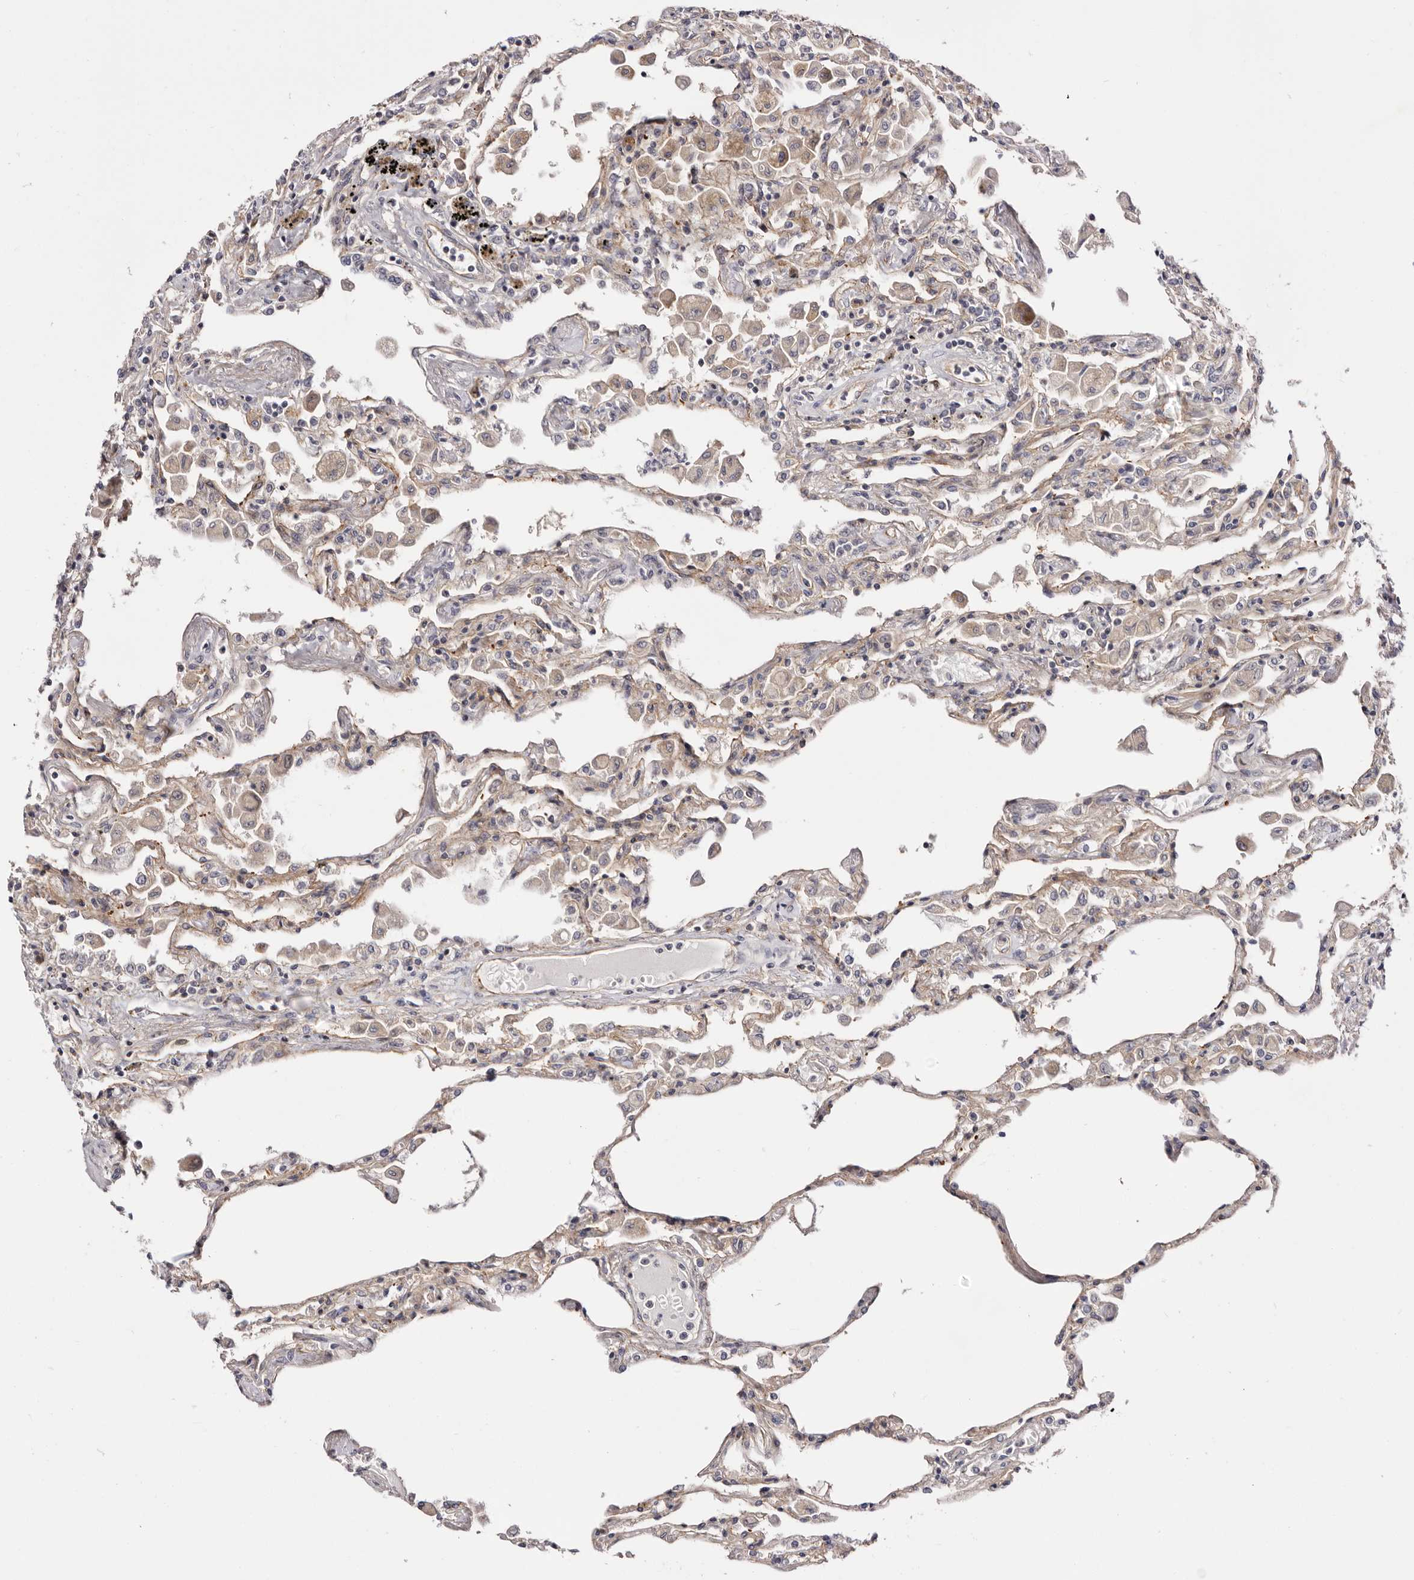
{"staining": {"intensity": "moderate", "quantity": "<25%", "location": "cytoplasmic/membranous"}, "tissue": "lung", "cell_type": "Alveolar cells", "image_type": "normal", "snomed": [{"axis": "morphology", "description": "Normal tissue, NOS"}, {"axis": "topography", "description": "Bronchus"}, {"axis": "topography", "description": "Lung"}], "caption": "Alveolar cells demonstrate low levels of moderate cytoplasmic/membranous expression in about <25% of cells in benign human lung. (IHC, brightfield microscopy, high magnification).", "gene": "PANK4", "patient": {"sex": "female", "age": 49}}